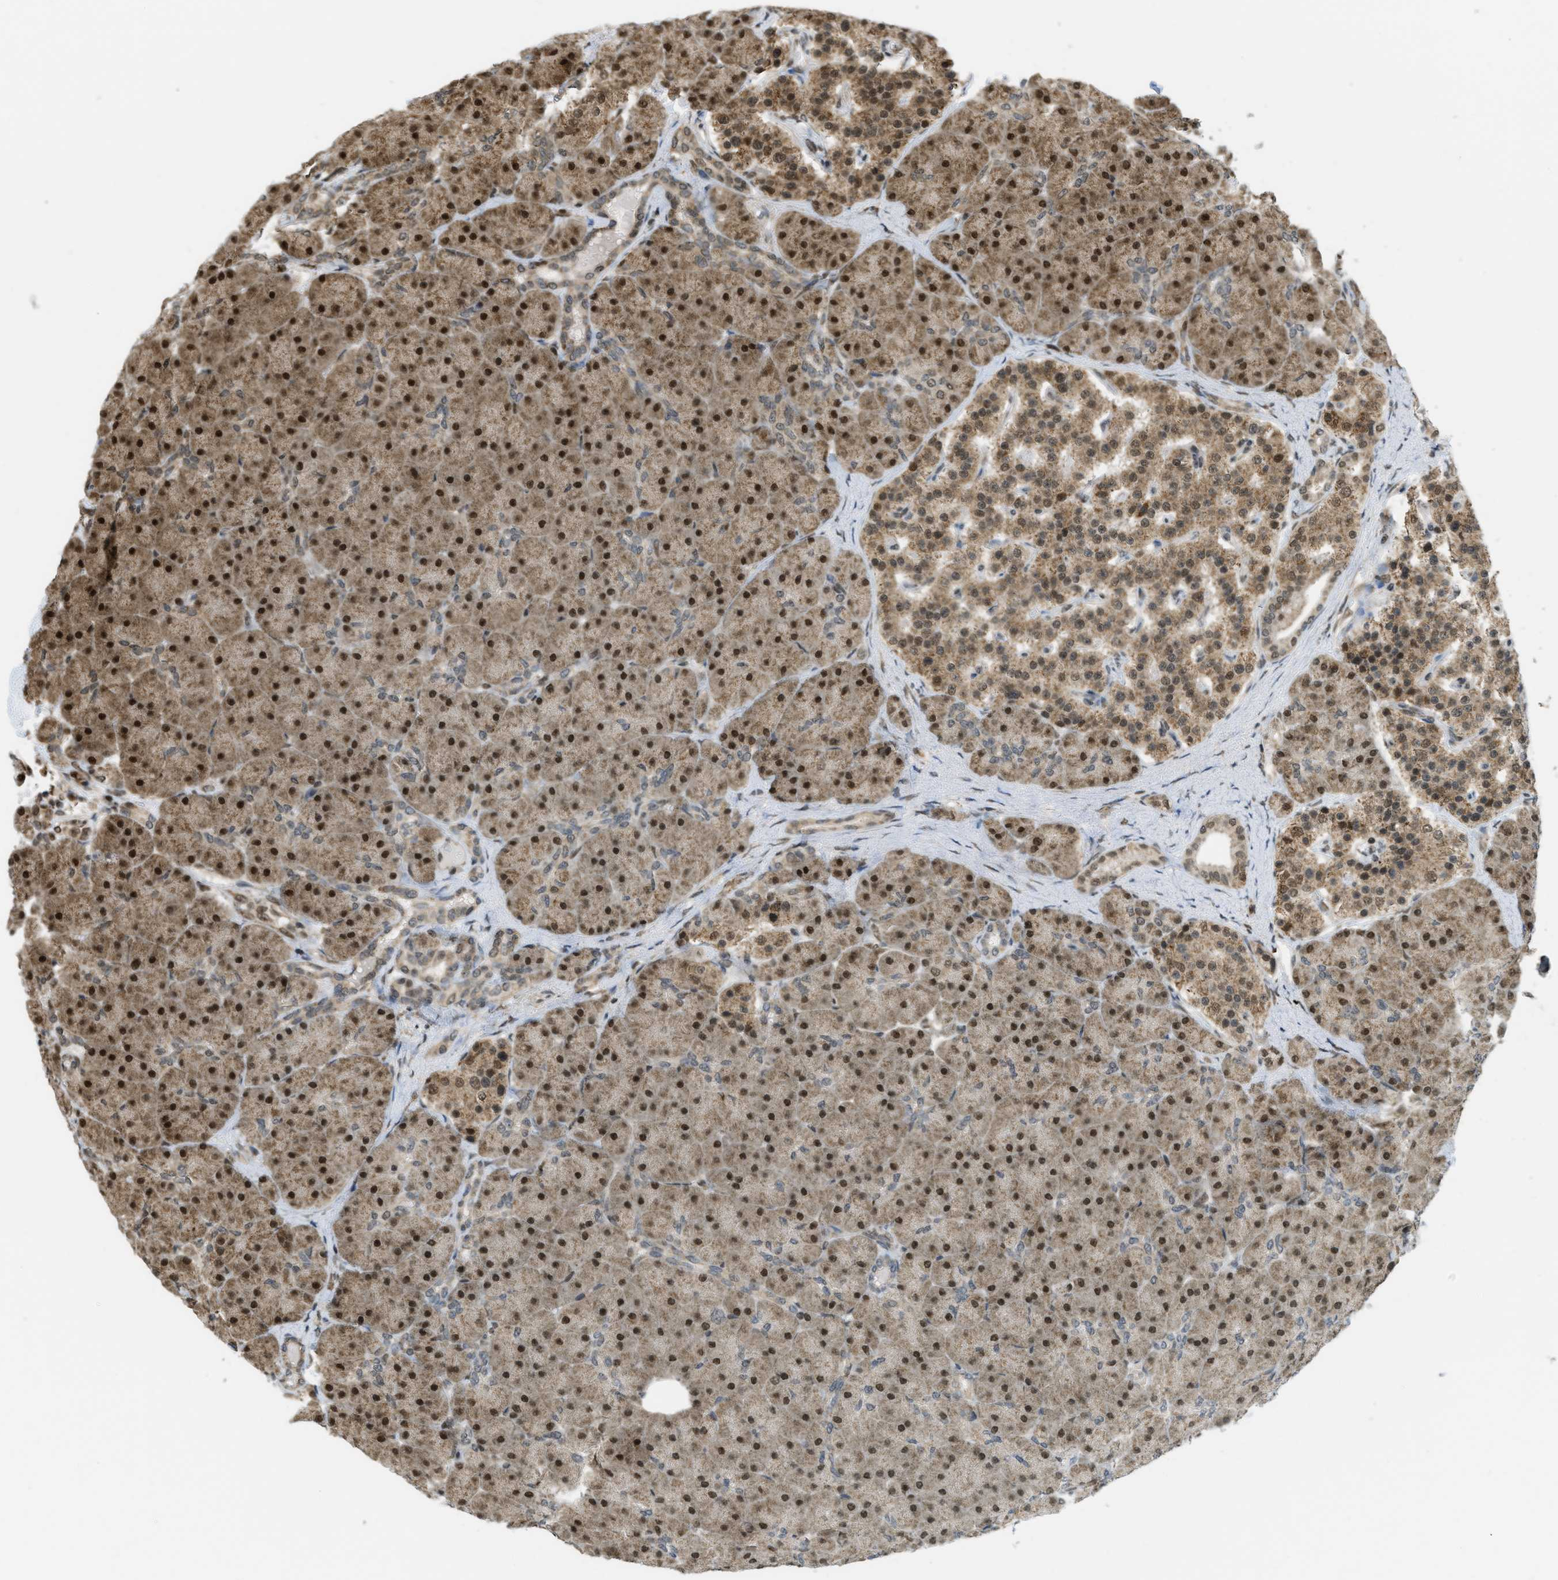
{"staining": {"intensity": "strong", "quantity": ">75%", "location": "cytoplasmic/membranous,nuclear"}, "tissue": "pancreas", "cell_type": "Exocrine glandular cells", "image_type": "normal", "snomed": [{"axis": "morphology", "description": "Normal tissue, NOS"}, {"axis": "topography", "description": "Pancreas"}], "caption": "Protein staining of benign pancreas demonstrates strong cytoplasmic/membranous,nuclear expression in about >75% of exocrine glandular cells.", "gene": "TNPO1", "patient": {"sex": "male", "age": 66}}